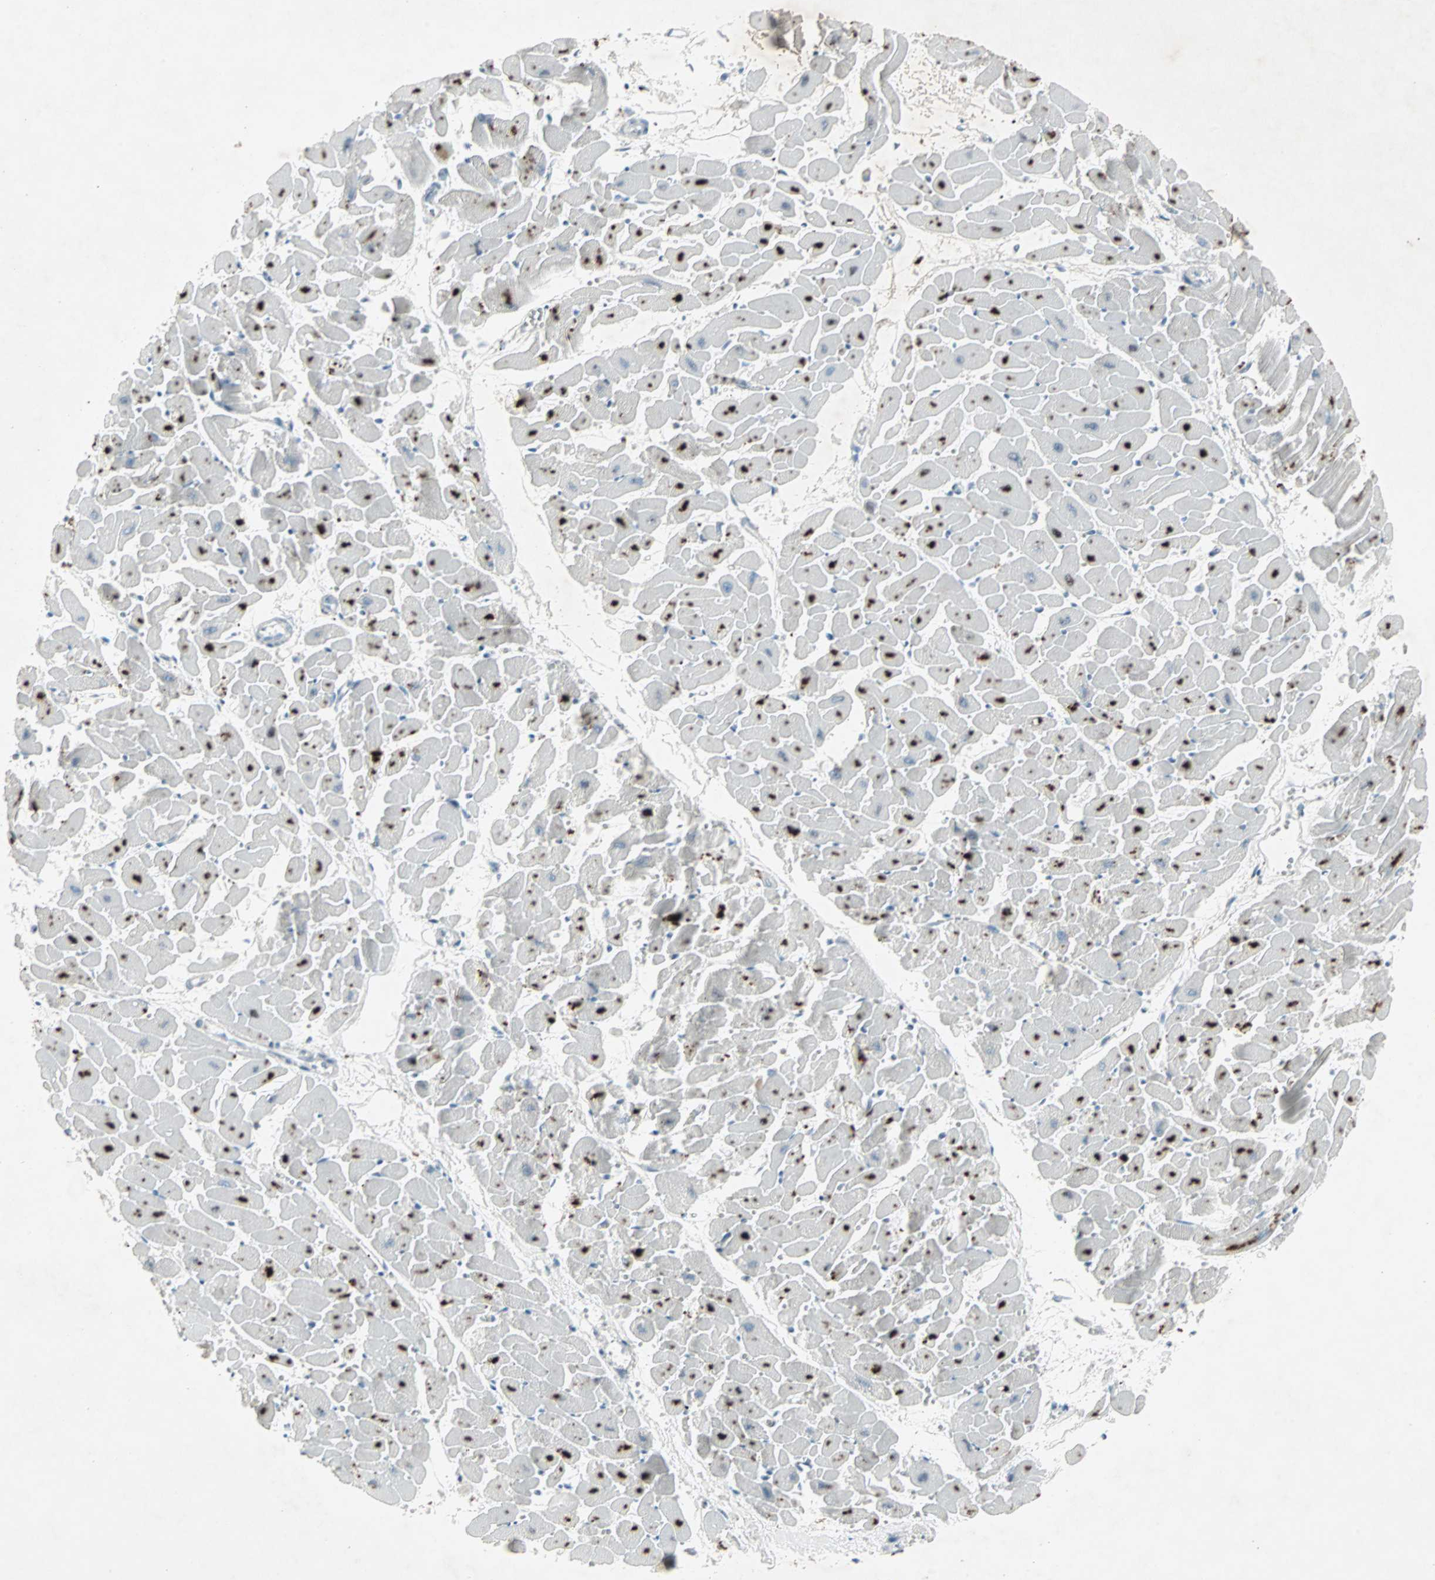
{"staining": {"intensity": "strong", "quantity": "25%-75%", "location": "cytoplasmic/membranous"}, "tissue": "heart muscle", "cell_type": "Cardiomyocytes", "image_type": "normal", "snomed": [{"axis": "morphology", "description": "Normal tissue, NOS"}, {"axis": "topography", "description": "Heart"}], "caption": "Unremarkable heart muscle was stained to show a protein in brown. There is high levels of strong cytoplasmic/membranous positivity in about 25%-75% of cardiomyocytes.", "gene": "LANCL3", "patient": {"sex": "female", "age": 19}}